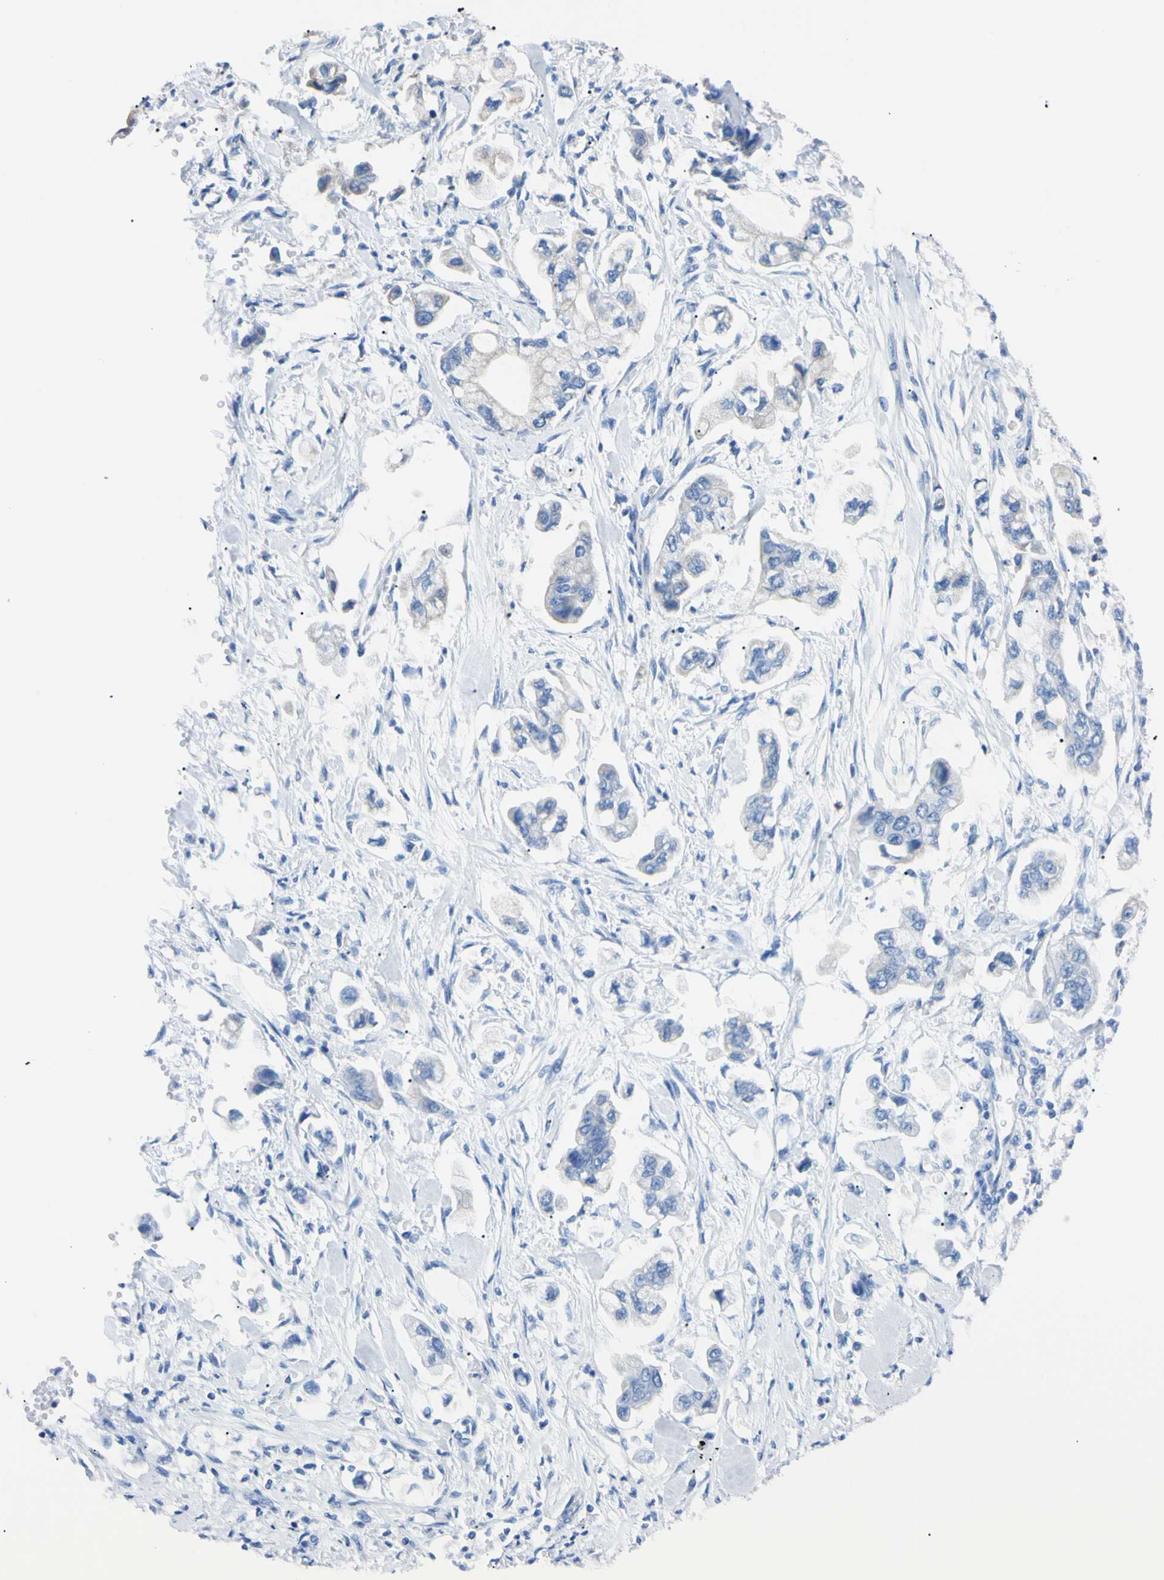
{"staining": {"intensity": "negative", "quantity": "none", "location": "none"}, "tissue": "stomach cancer", "cell_type": "Tumor cells", "image_type": "cancer", "snomed": [{"axis": "morphology", "description": "Adenocarcinoma, NOS"}, {"axis": "topography", "description": "Stomach"}], "caption": "Adenocarcinoma (stomach) was stained to show a protein in brown. There is no significant positivity in tumor cells.", "gene": "CLPP", "patient": {"sex": "male", "age": 62}}